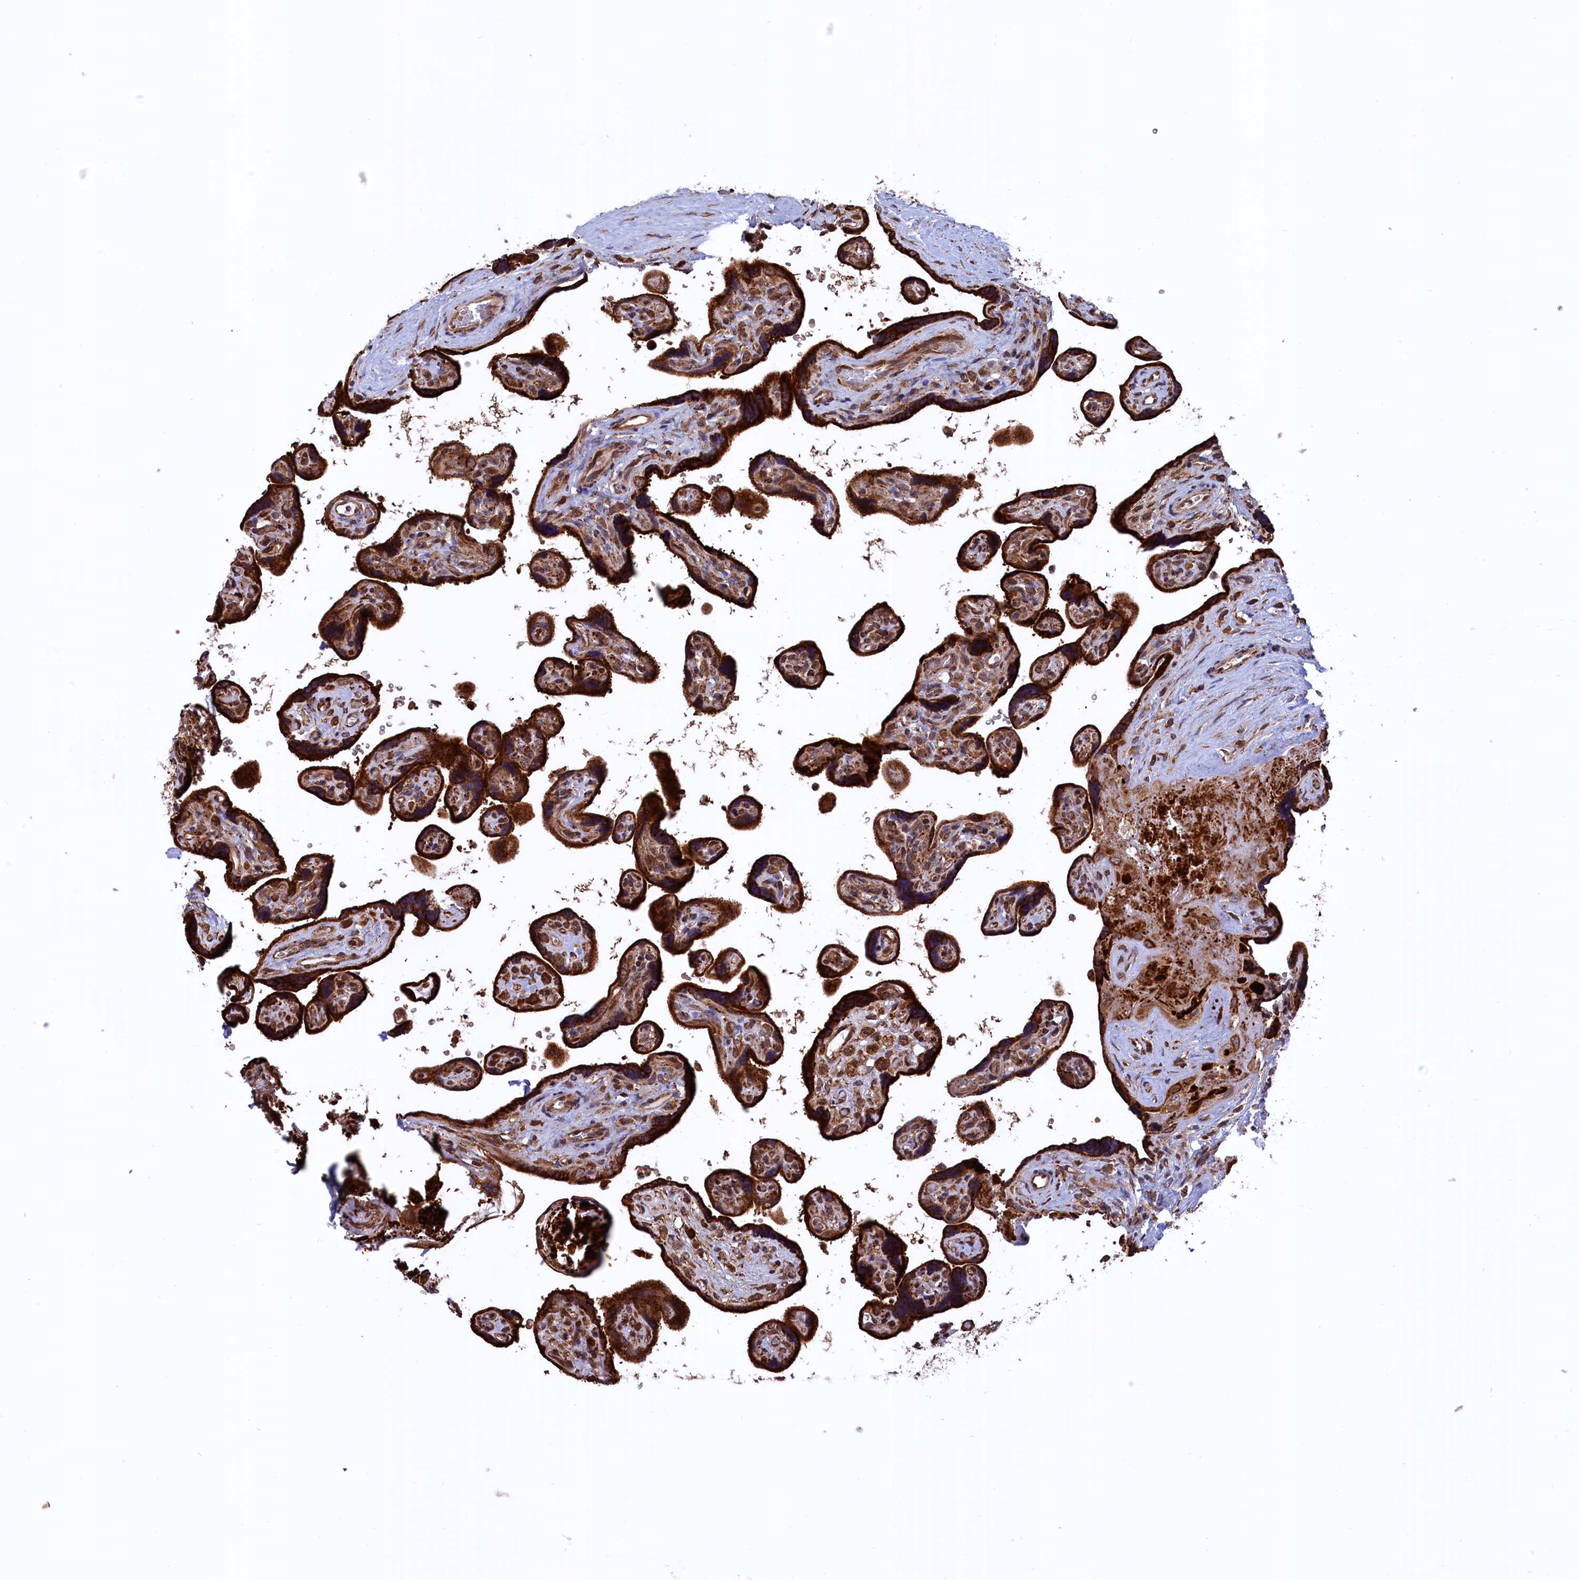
{"staining": {"intensity": "strong", "quantity": ">75%", "location": "cytoplasmic/membranous"}, "tissue": "placenta", "cell_type": "Trophoblastic cells", "image_type": "normal", "snomed": [{"axis": "morphology", "description": "Normal tissue, NOS"}, {"axis": "topography", "description": "Placenta"}], "caption": "Human placenta stained with a brown dye shows strong cytoplasmic/membranous positive expression in approximately >75% of trophoblastic cells.", "gene": "PLA2G4C", "patient": {"sex": "female", "age": 39}}